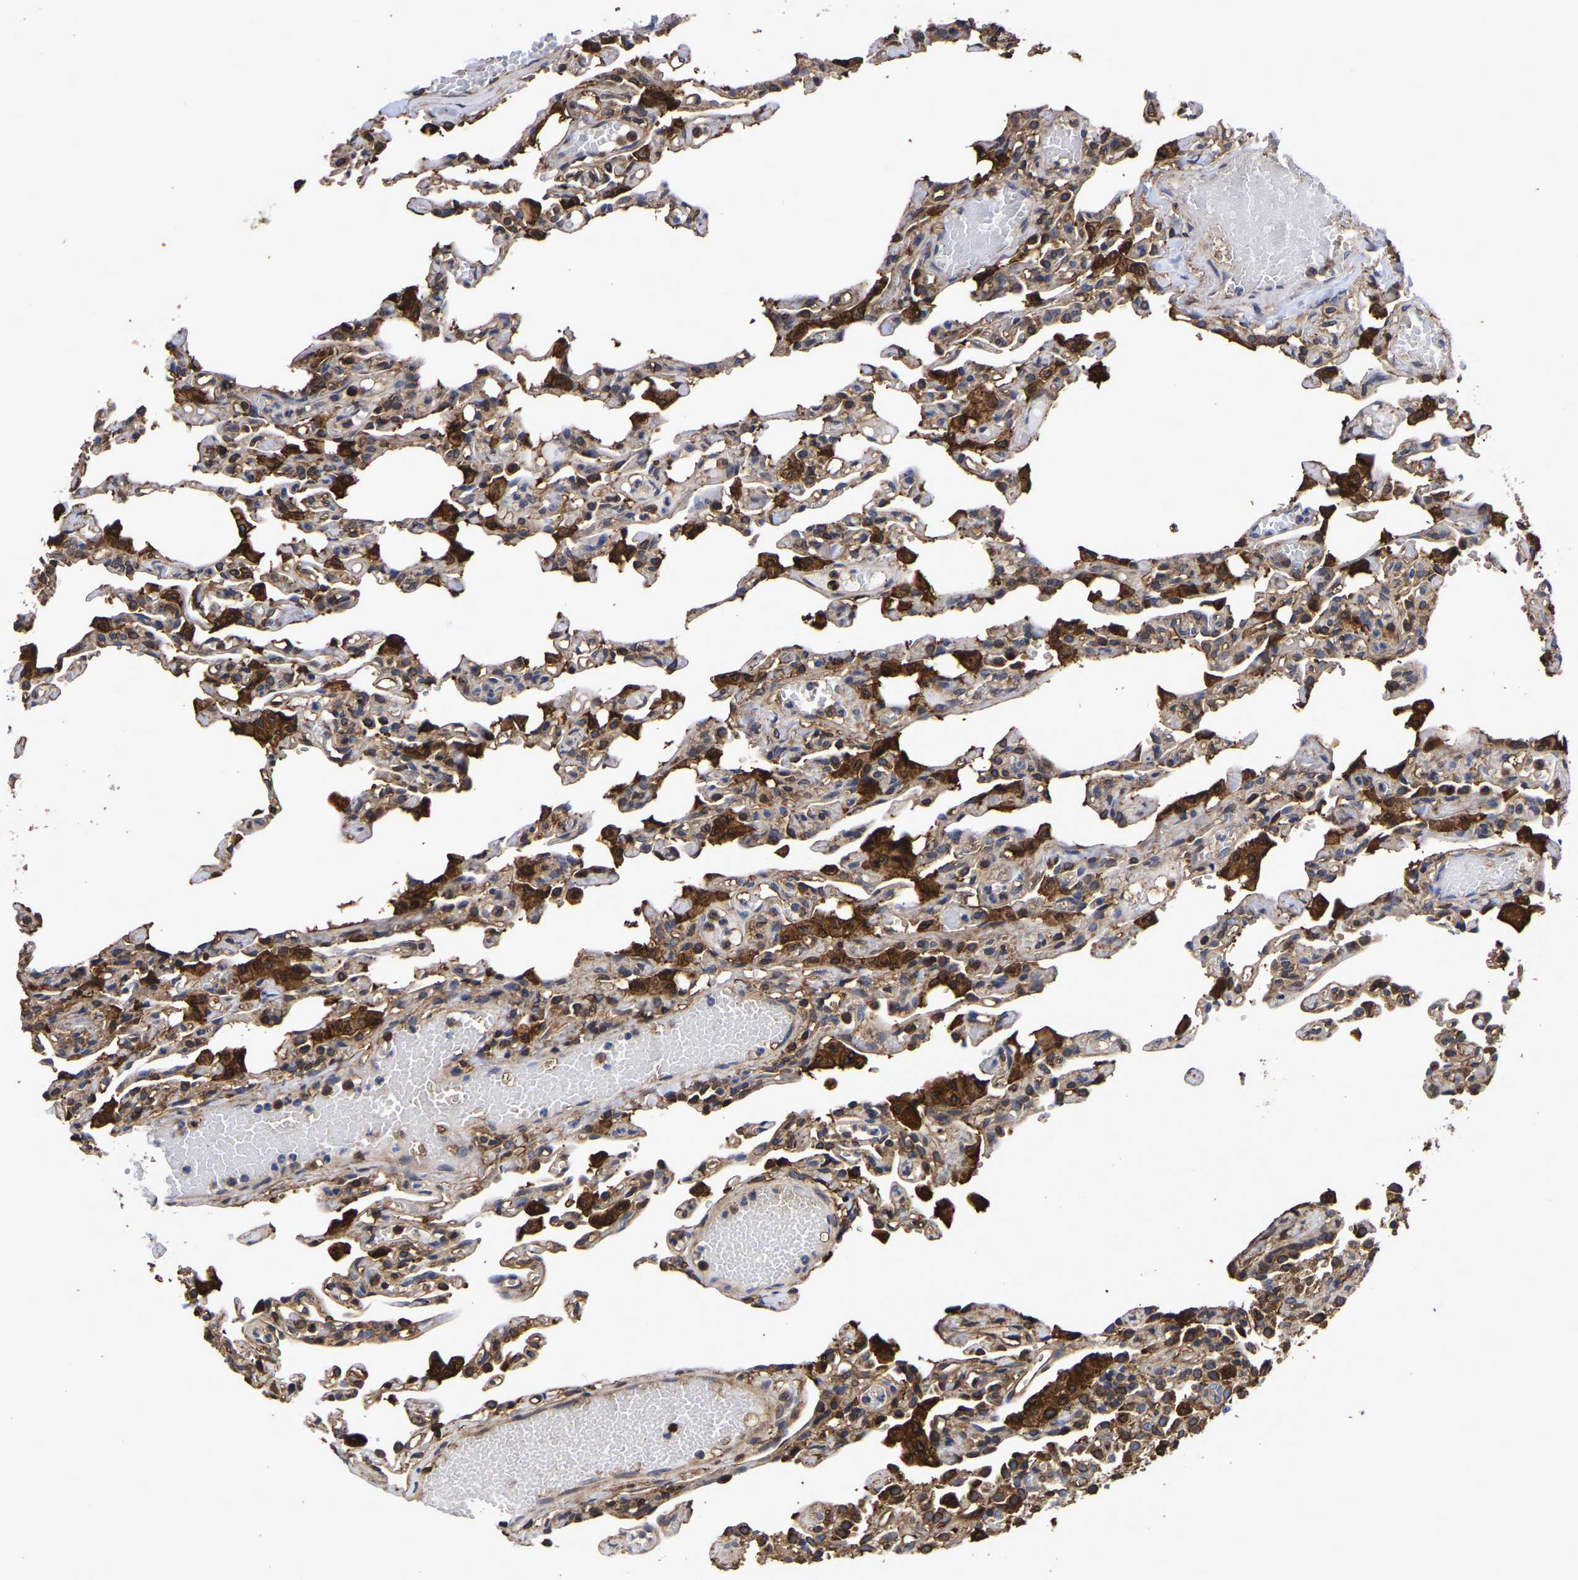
{"staining": {"intensity": "moderate", "quantity": ">75%", "location": "cytoplasmic/membranous"}, "tissue": "lung", "cell_type": "Alveolar cells", "image_type": "normal", "snomed": [{"axis": "morphology", "description": "Normal tissue, NOS"}, {"axis": "topography", "description": "Lung"}], "caption": "Protein analysis of unremarkable lung displays moderate cytoplasmic/membranous staining in about >75% of alveolar cells. Ihc stains the protein in brown and the nuclei are stained blue.", "gene": "LIF", "patient": {"sex": "male", "age": 21}}